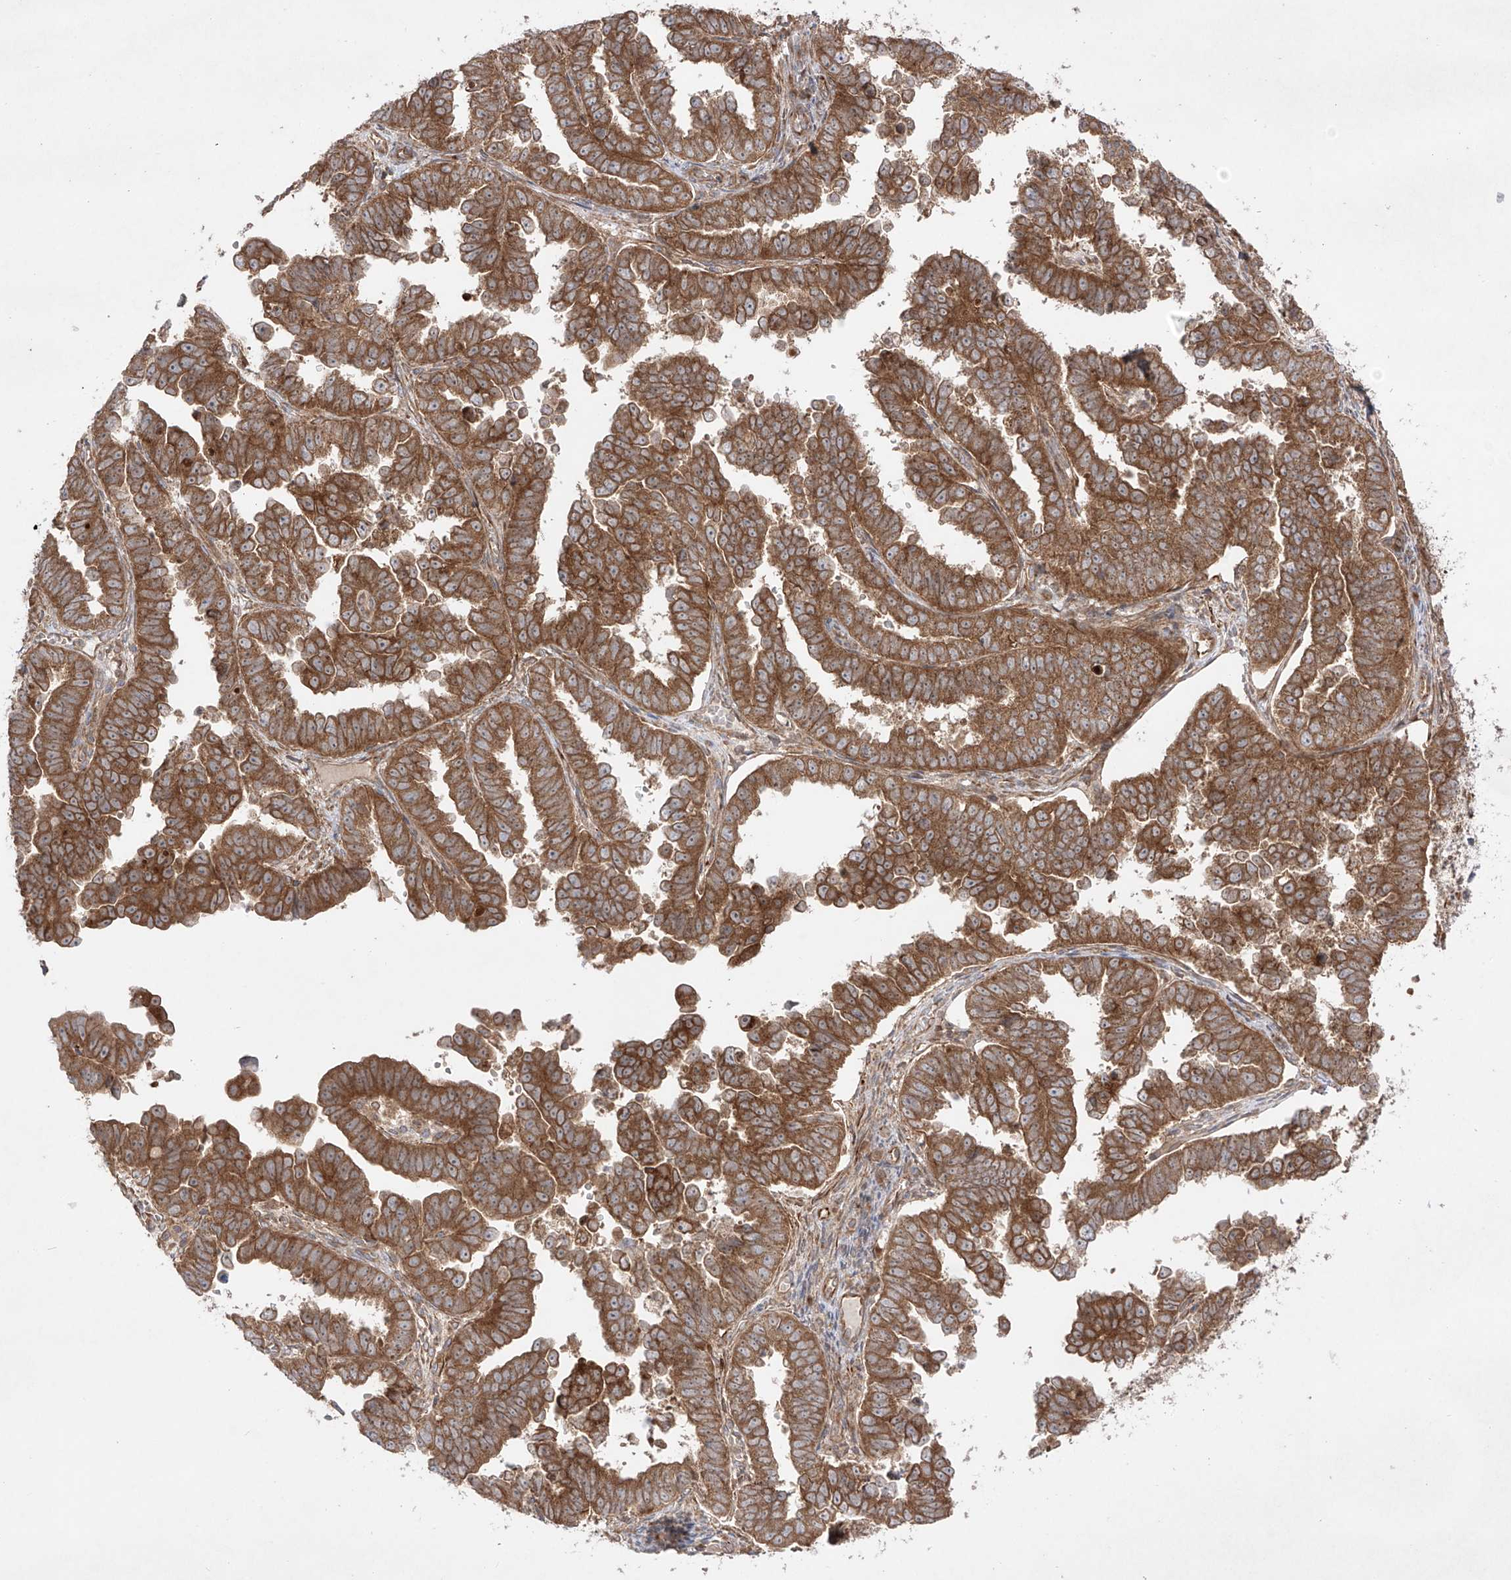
{"staining": {"intensity": "strong", "quantity": ">75%", "location": "cytoplasmic/membranous"}, "tissue": "endometrial cancer", "cell_type": "Tumor cells", "image_type": "cancer", "snomed": [{"axis": "morphology", "description": "Adenocarcinoma, NOS"}, {"axis": "topography", "description": "Endometrium"}], "caption": "Protein expression by immunohistochemistry demonstrates strong cytoplasmic/membranous expression in approximately >75% of tumor cells in endometrial cancer. Immunohistochemistry (ihc) stains the protein of interest in brown and the nuclei are stained blue.", "gene": "YKT6", "patient": {"sex": "female", "age": 75}}